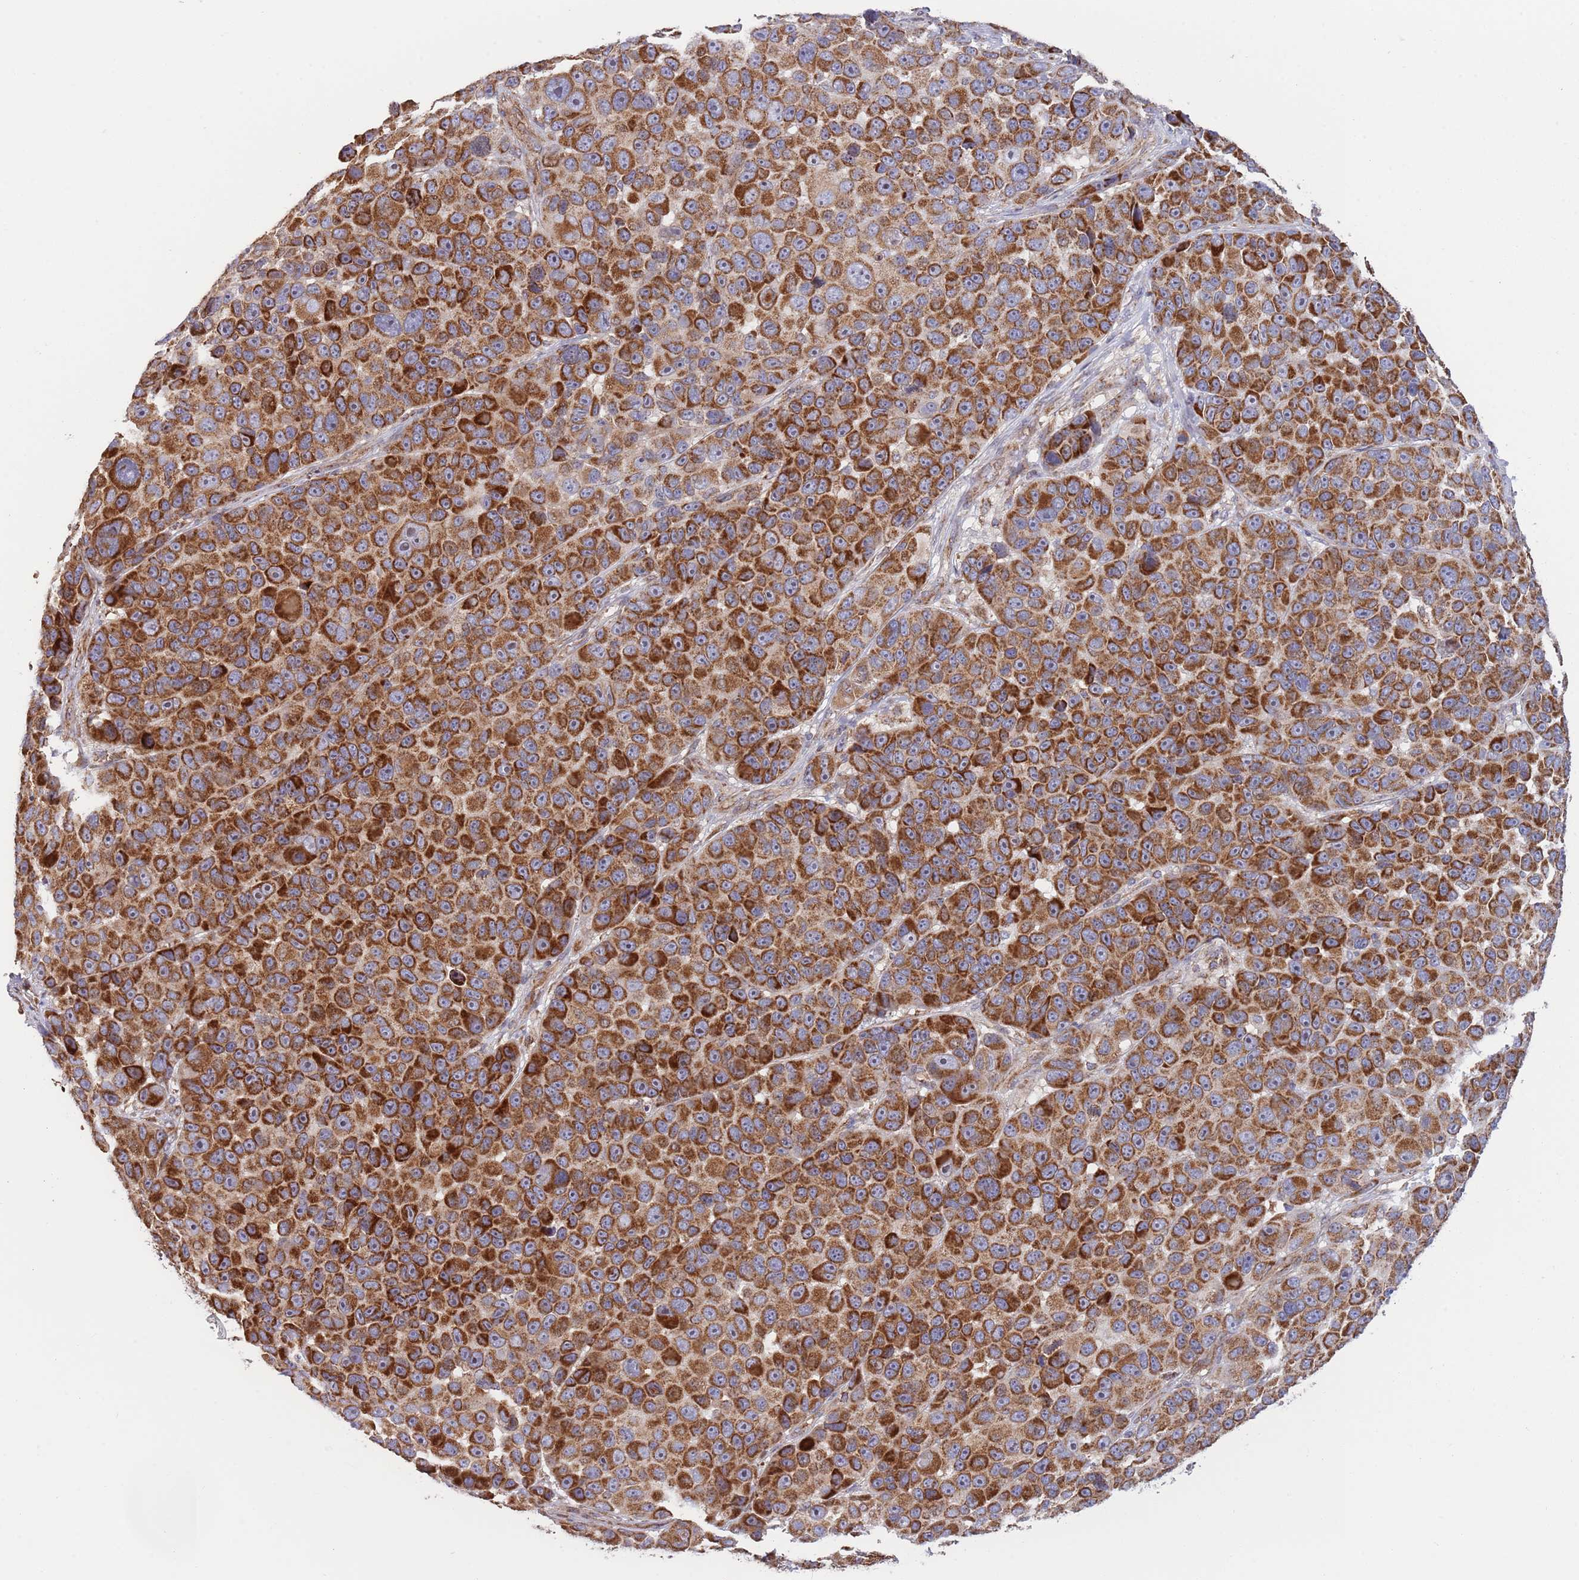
{"staining": {"intensity": "strong", "quantity": ">75%", "location": "cytoplasmic/membranous"}, "tissue": "melanoma", "cell_type": "Tumor cells", "image_type": "cancer", "snomed": [{"axis": "morphology", "description": "Malignant melanoma, NOS"}, {"axis": "topography", "description": "Skin"}], "caption": "A brown stain shows strong cytoplasmic/membranous staining of a protein in human malignant melanoma tumor cells.", "gene": "ATP5PD", "patient": {"sex": "male", "age": 53}}